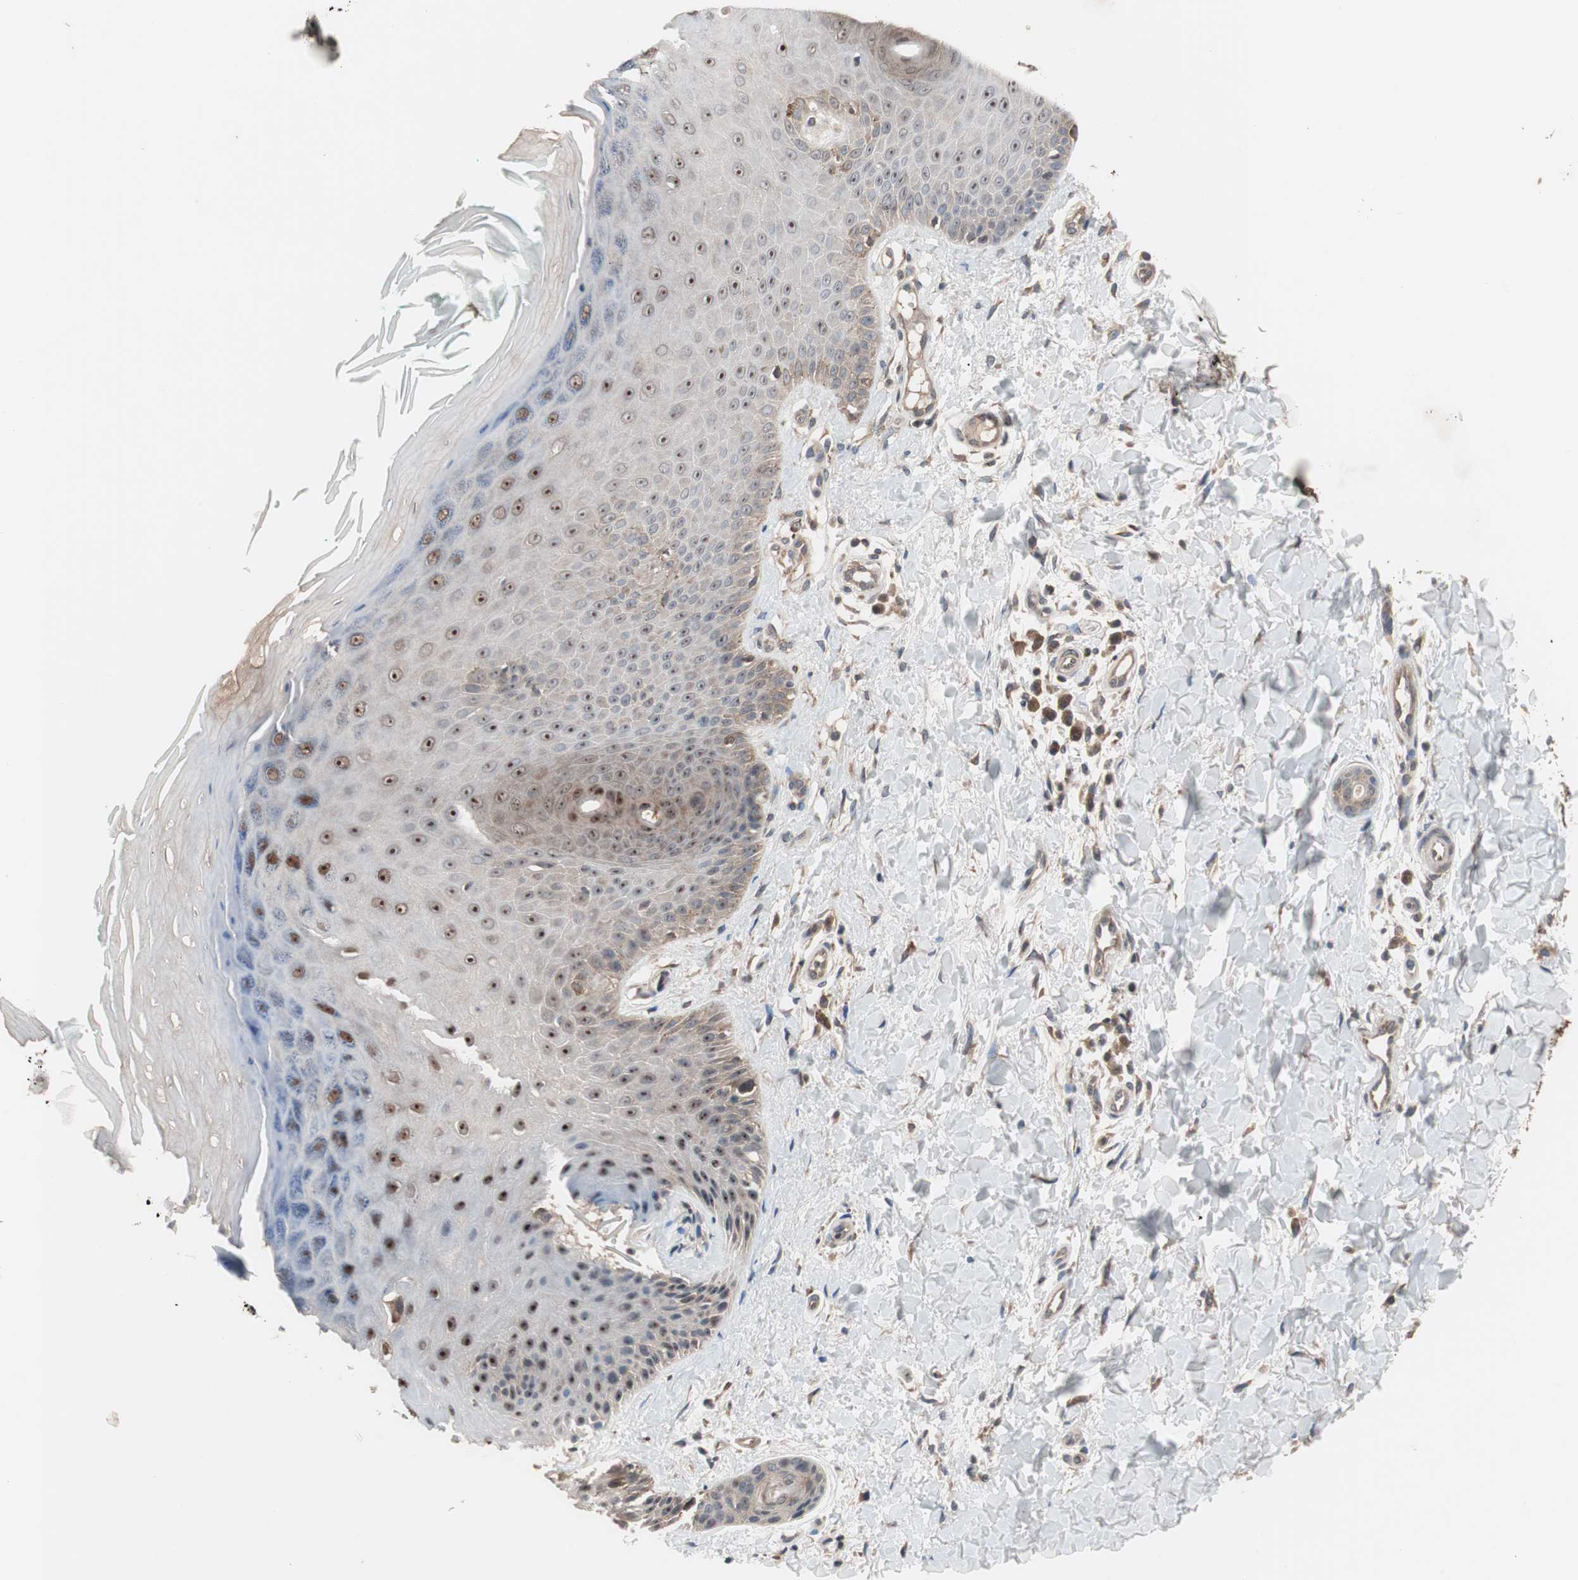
{"staining": {"intensity": "moderate", "quantity": ">75%", "location": "cytoplasmic/membranous"}, "tissue": "skin", "cell_type": "Fibroblasts", "image_type": "normal", "snomed": [{"axis": "morphology", "description": "Normal tissue, NOS"}, {"axis": "topography", "description": "Skin"}], "caption": "Approximately >75% of fibroblasts in benign skin reveal moderate cytoplasmic/membranous protein staining as visualized by brown immunohistochemical staining.", "gene": "IRS1", "patient": {"sex": "male", "age": 26}}